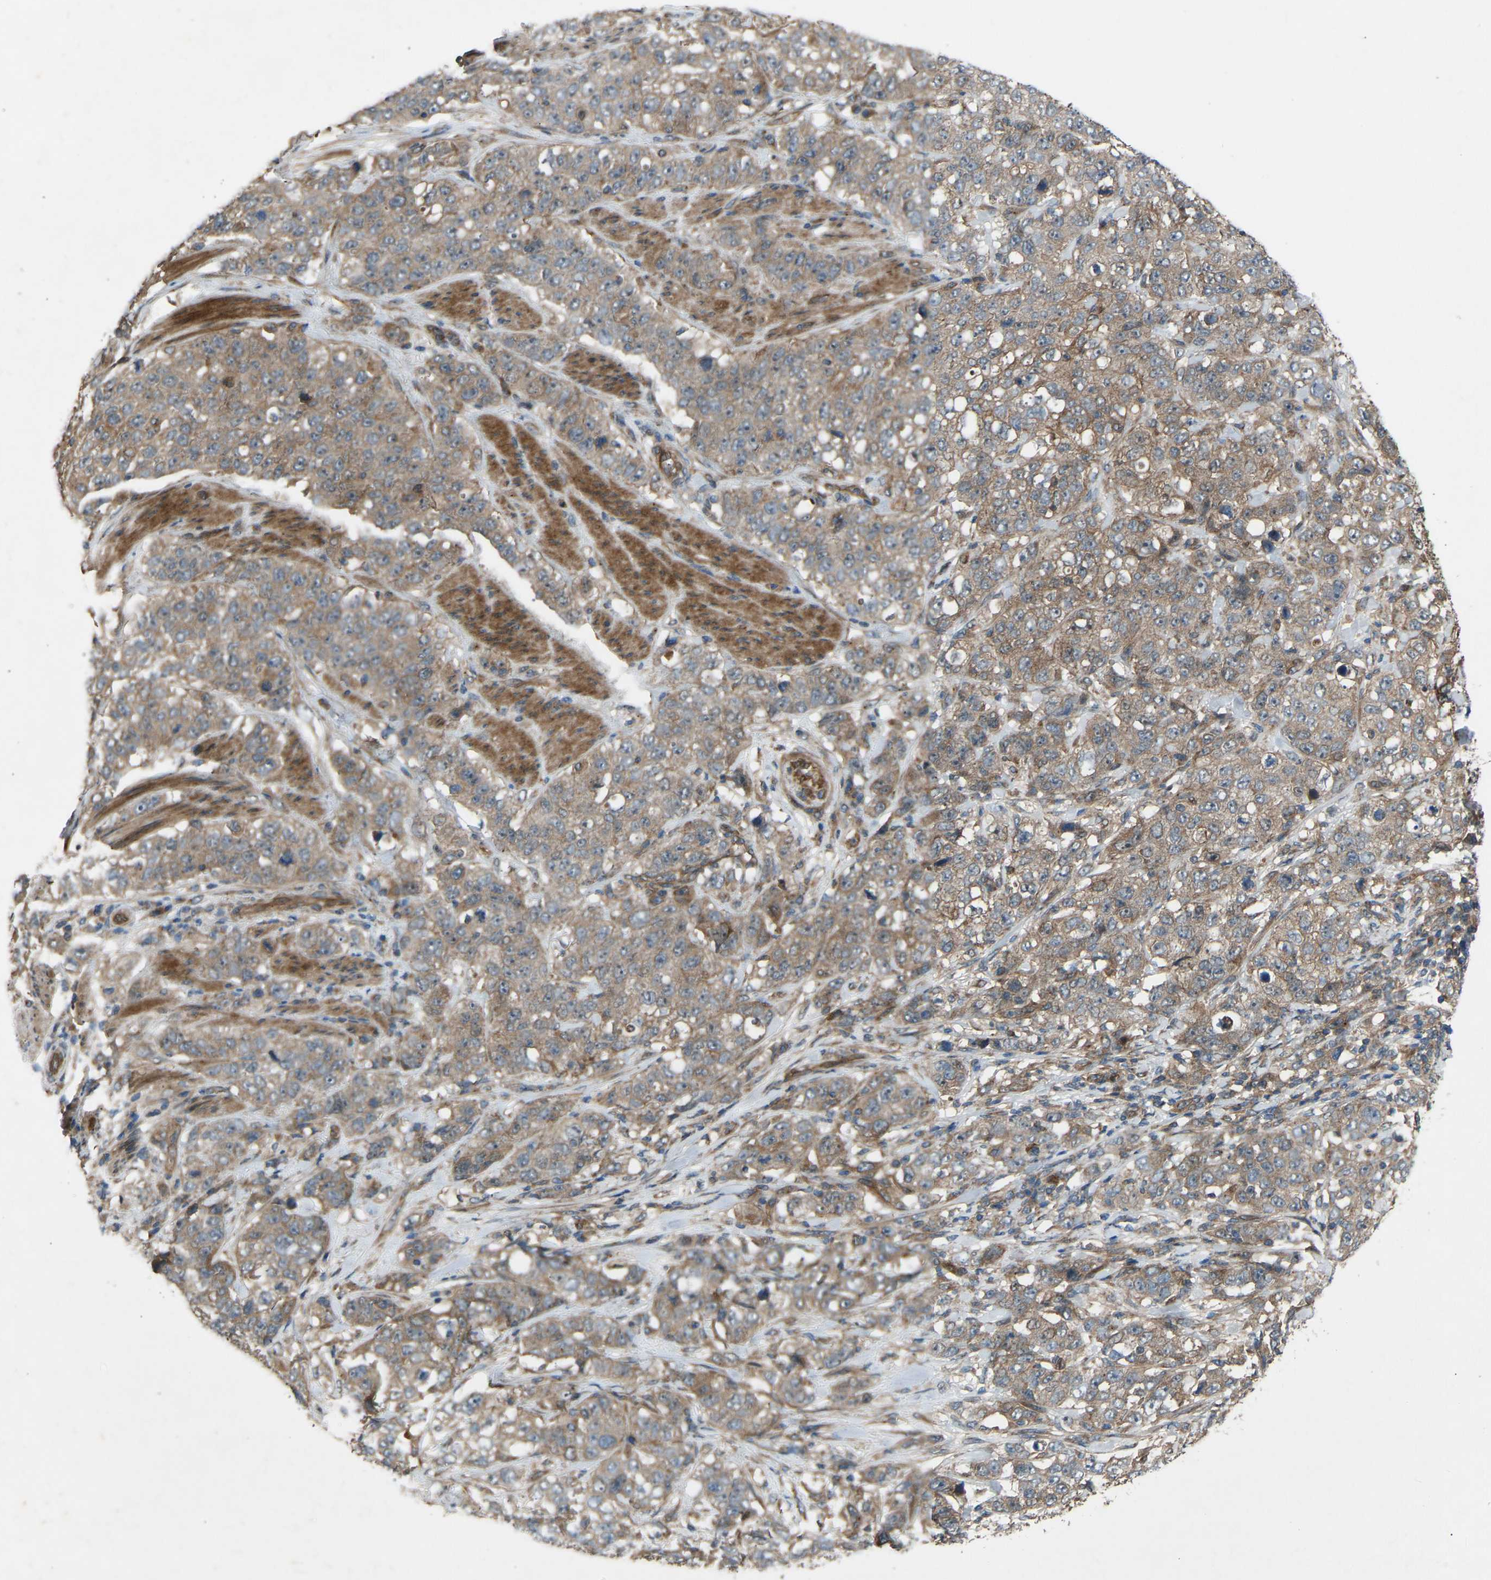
{"staining": {"intensity": "moderate", "quantity": ">75%", "location": "cytoplasmic/membranous"}, "tissue": "stomach cancer", "cell_type": "Tumor cells", "image_type": "cancer", "snomed": [{"axis": "morphology", "description": "Adenocarcinoma, NOS"}, {"axis": "topography", "description": "Stomach"}], "caption": "Tumor cells display medium levels of moderate cytoplasmic/membranous positivity in approximately >75% of cells in human stomach adenocarcinoma.", "gene": "GAS2L1", "patient": {"sex": "male", "age": 48}}